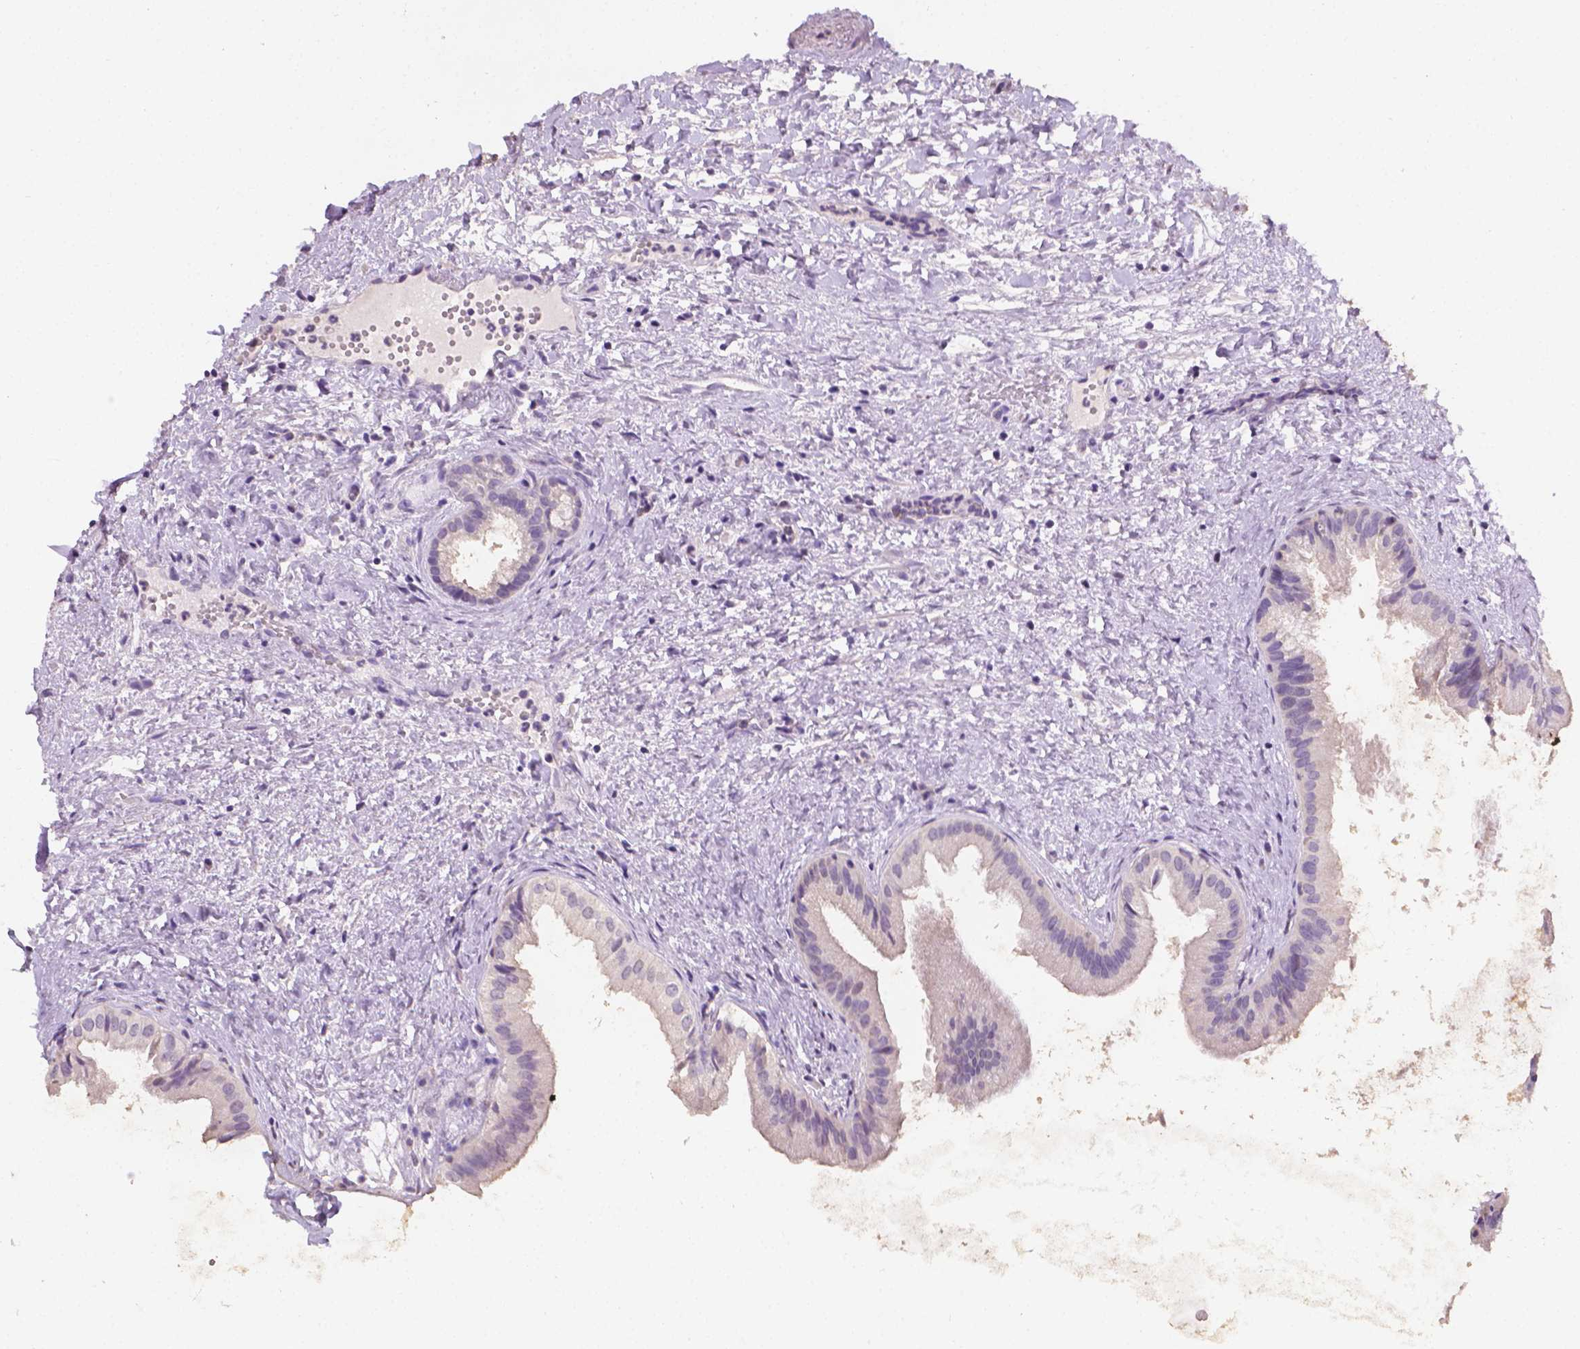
{"staining": {"intensity": "negative", "quantity": "none", "location": "none"}, "tissue": "gallbladder", "cell_type": "Glandular cells", "image_type": "normal", "snomed": [{"axis": "morphology", "description": "Normal tissue, NOS"}, {"axis": "topography", "description": "Gallbladder"}], "caption": "Immunohistochemistry (IHC) of unremarkable gallbladder shows no expression in glandular cells.", "gene": "FASN", "patient": {"sex": "male", "age": 70}}